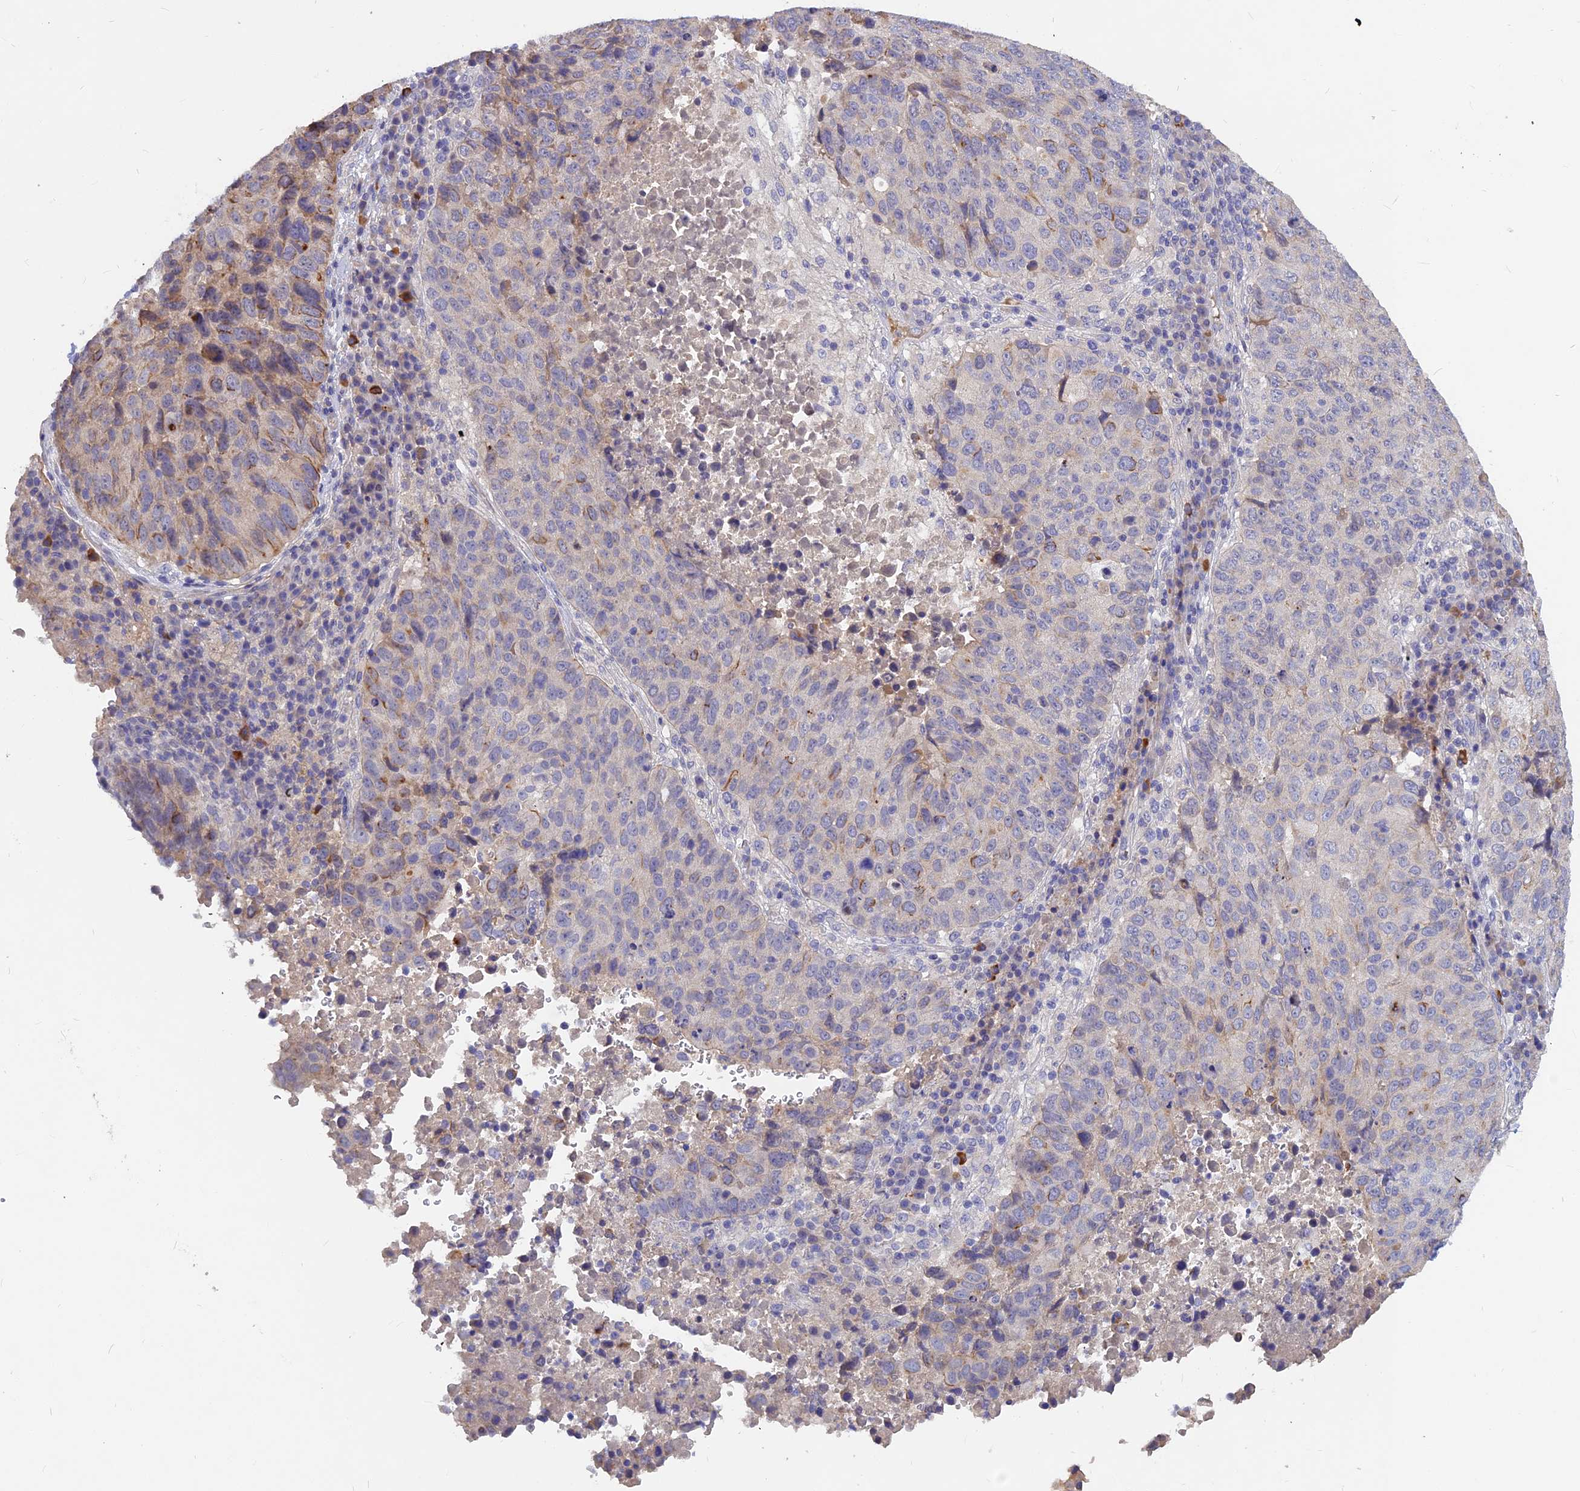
{"staining": {"intensity": "moderate", "quantity": "<25%", "location": "cytoplasmic/membranous"}, "tissue": "lung cancer", "cell_type": "Tumor cells", "image_type": "cancer", "snomed": [{"axis": "morphology", "description": "Squamous cell carcinoma, NOS"}, {"axis": "topography", "description": "Lung"}], "caption": "Immunohistochemical staining of human lung squamous cell carcinoma shows low levels of moderate cytoplasmic/membranous protein positivity in approximately <25% of tumor cells.", "gene": "DMRTA1", "patient": {"sex": "male", "age": 73}}